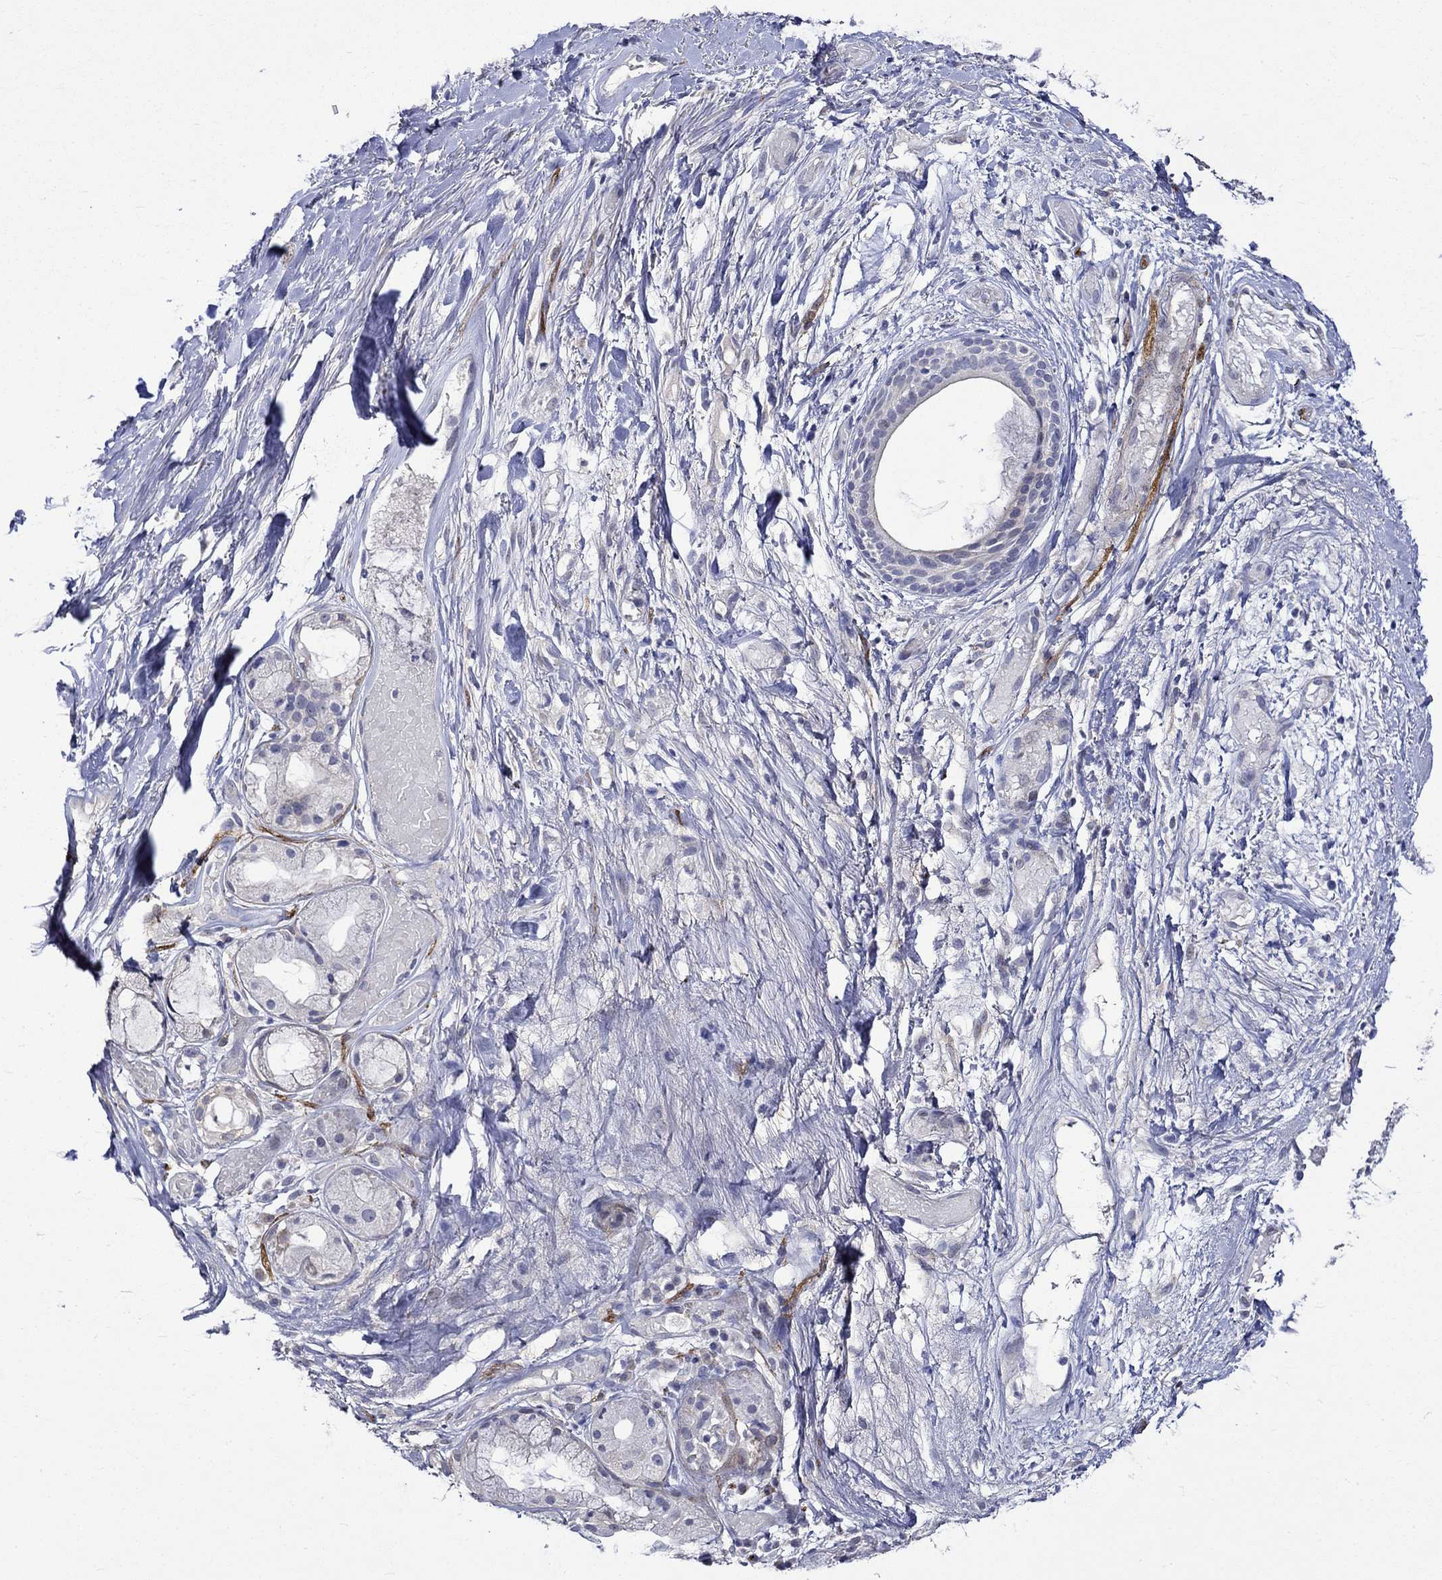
{"staining": {"intensity": "negative", "quantity": "none", "location": "none"}, "tissue": "adipose tissue", "cell_type": "Adipocytes", "image_type": "normal", "snomed": [{"axis": "morphology", "description": "Normal tissue, NOS"}, {"axis": "topography", "description": "Cartilage tissue"}], "caption": "Human adipose tissue stained for a protein using IHC exhibits no positivity in adipocytes.", "gene": "CRYAB", "patient": {"sex": "male", "age": 62}}